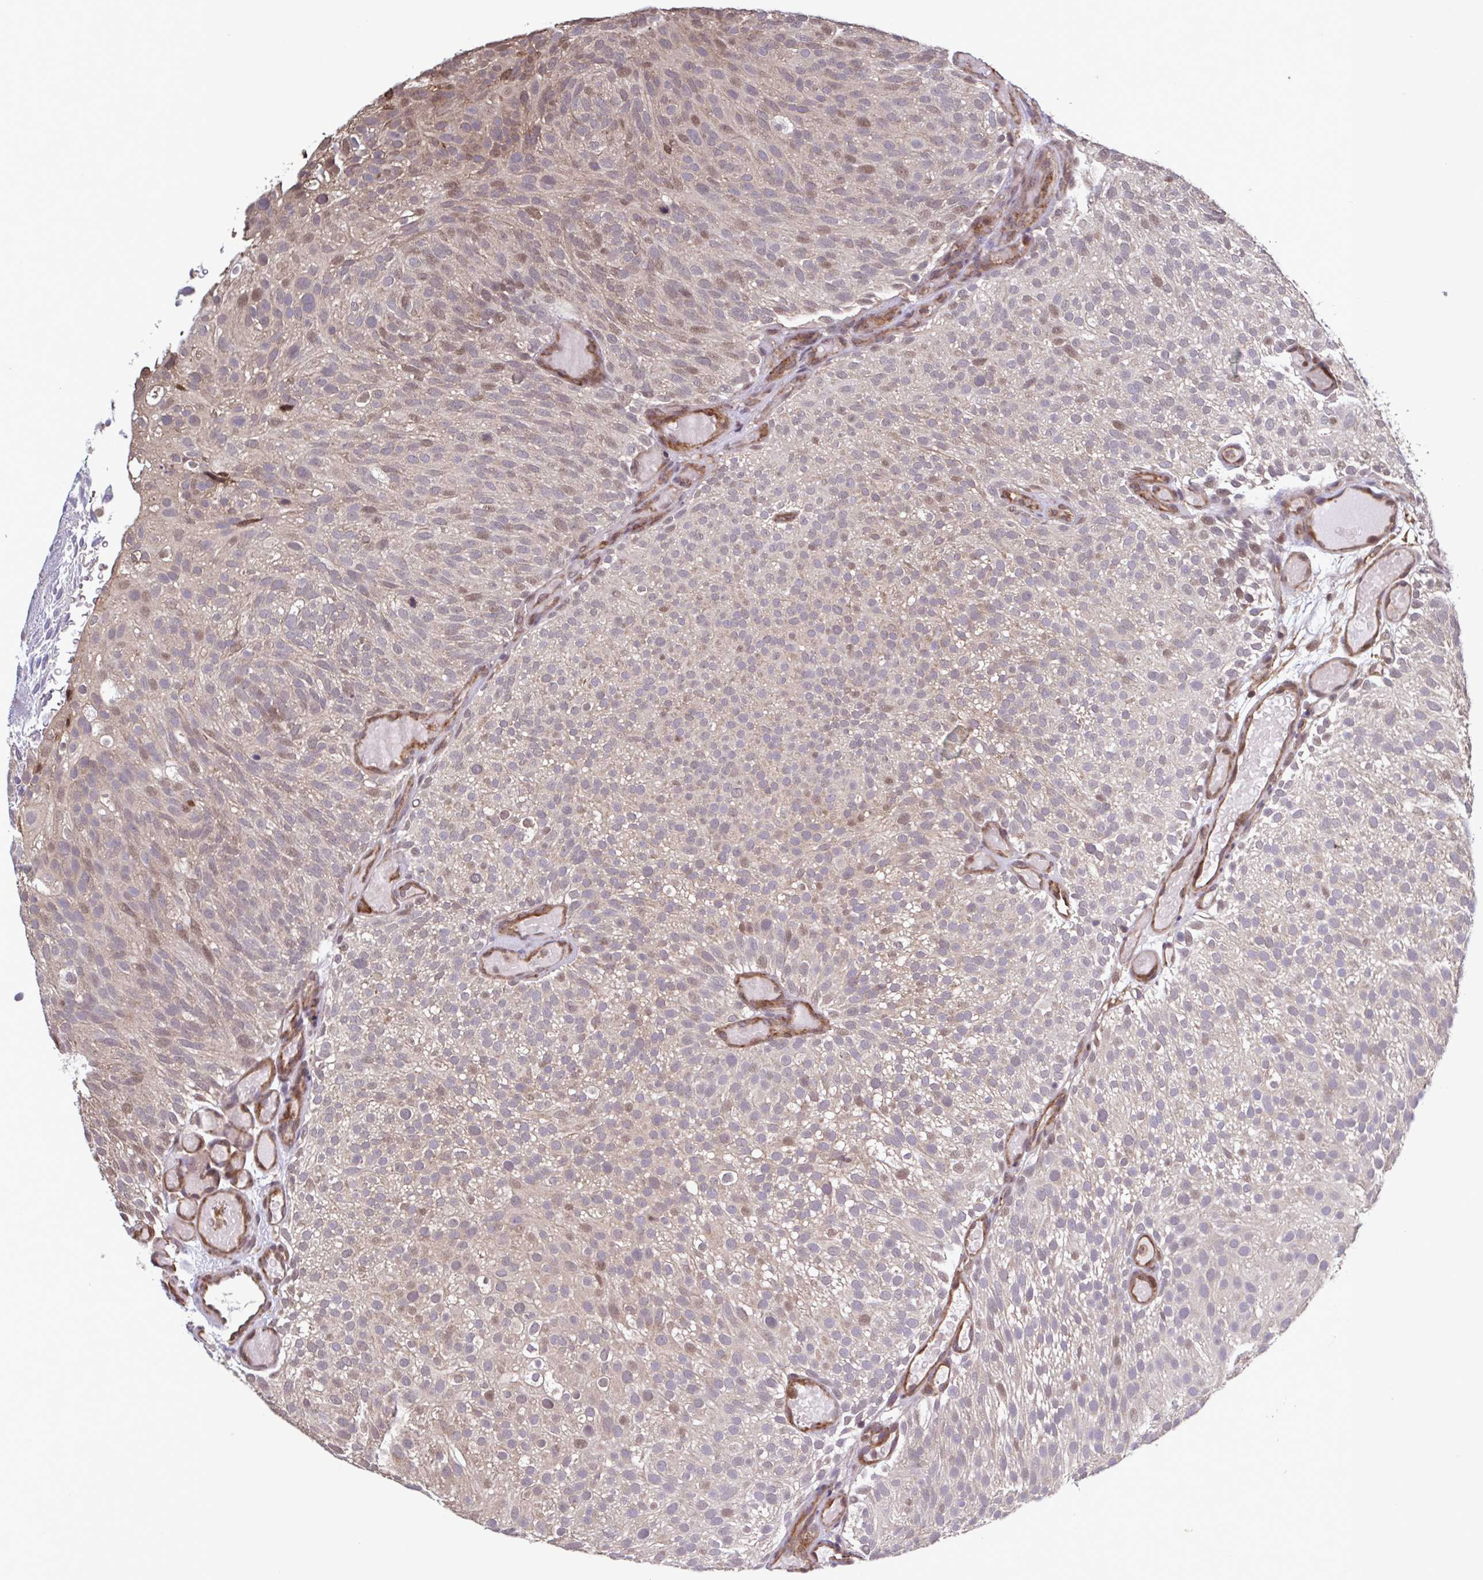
{"staining": {"intensity": "weak", "quantity": "<25%", "location": "nuclear"}, "tissue": "urothelial cancer", "cell_type": "Tumor cells", "image_type": "cancer", "snomed": [{"axis": "morphology", "description": "Urothelial carcinoma, Low grade"}, {"axis": "topography", "description": "Urinary bladder"}], "caption": "This is an immunohistochemistry (IHC) photomicrograph of urothelial cancer. There is no staining in tumor cells.", "gene": "ZNF200", "patient": {"sex": "male", "age": 78}}